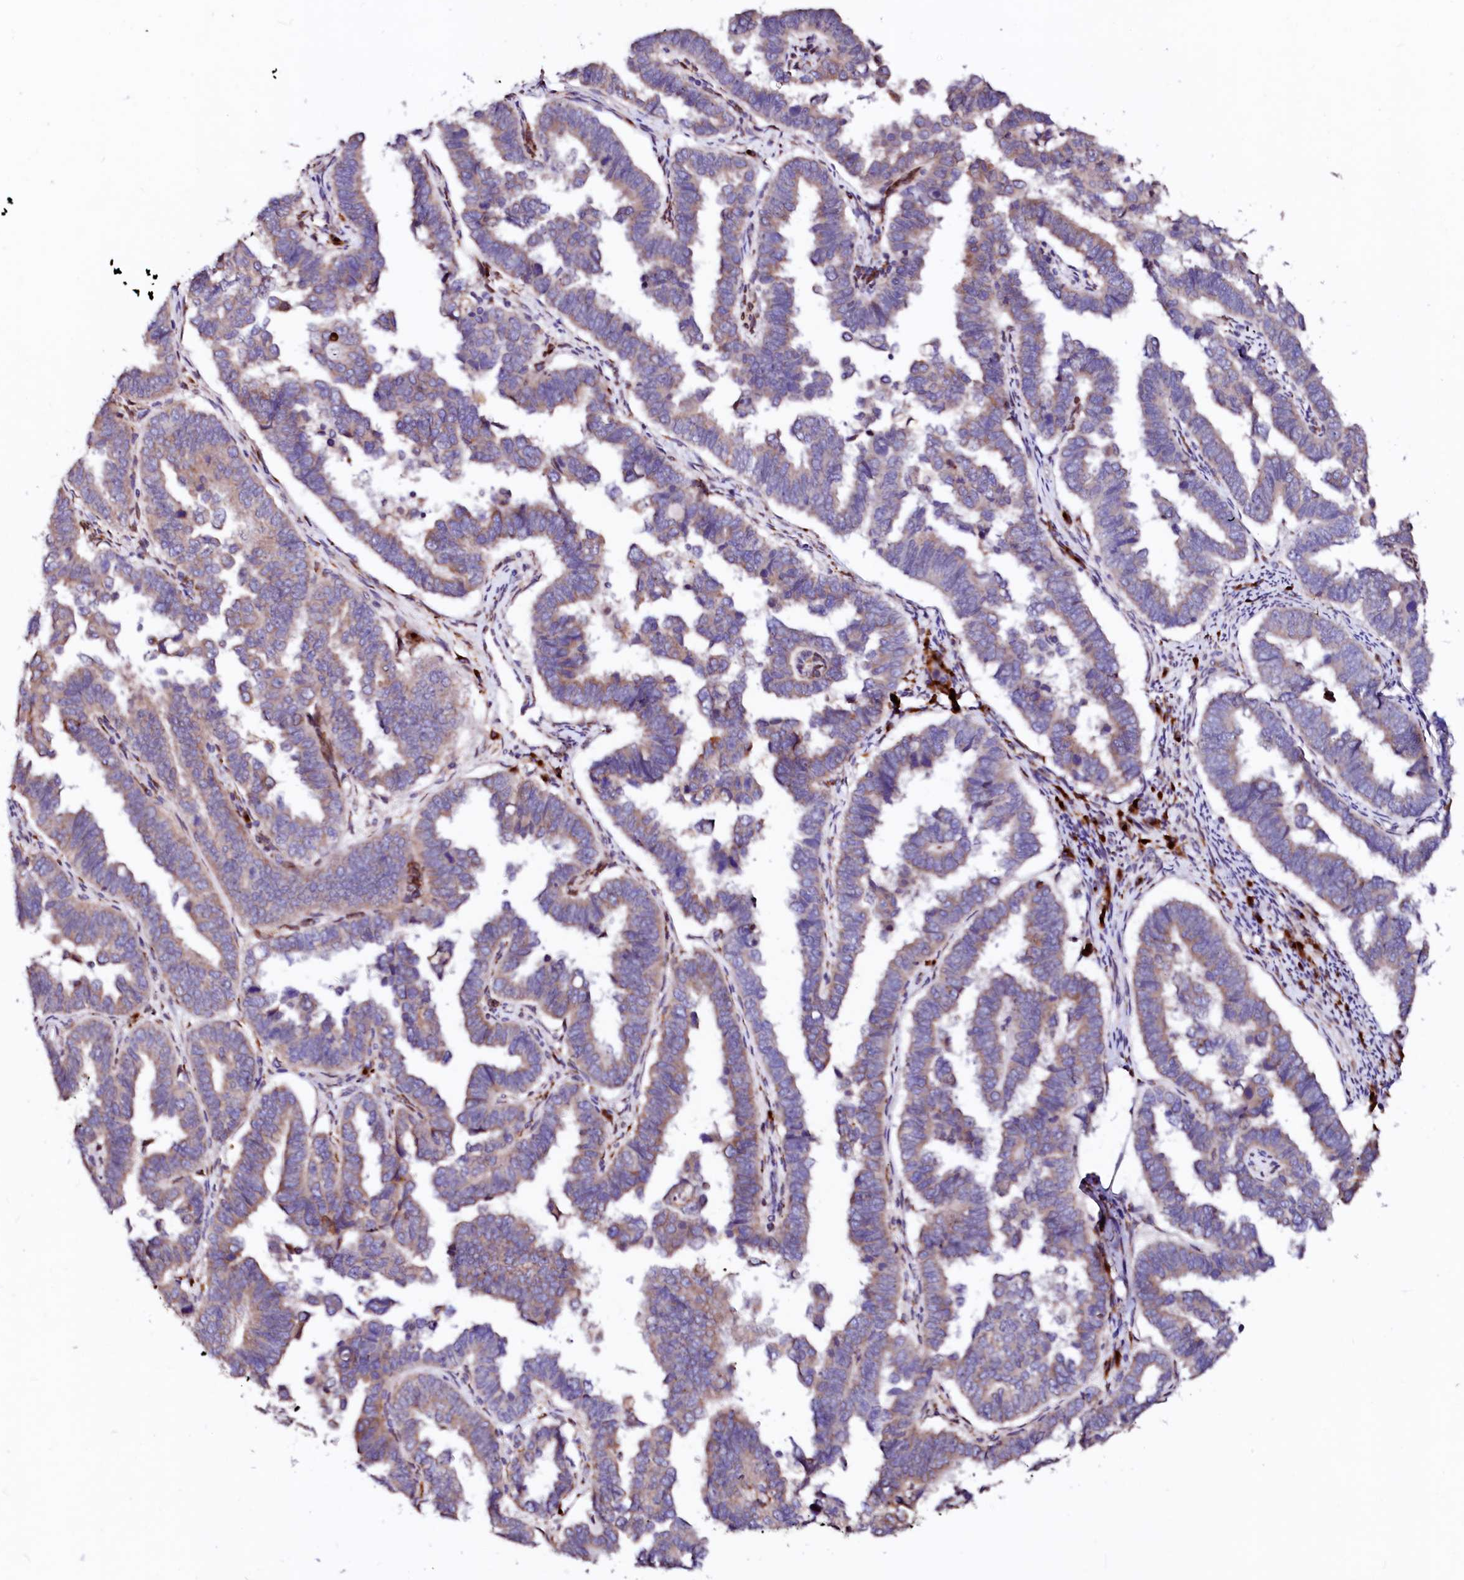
{"staining": {"intensity": "moderate", "quantity": "25%-75%", "location": "cytoplasmic/membranous"}, "tissue": "endometrial cancer", "cell_type": "Tumor cells", "image_type": "cancer", "snomed": [{"axis": "morphology", "description": "Adenocarcinoma, NOS"}, {"axis": "topography", "description": "Endometrium"}], "caption": "Moderate cytoplasmic/membranous protein positivity is seen in approximately 25%-75% of tumor cells in adenocarcinoma (endometrial).", "gene": "LMAN1", "patient": {"sex": "female", "age": 75}}